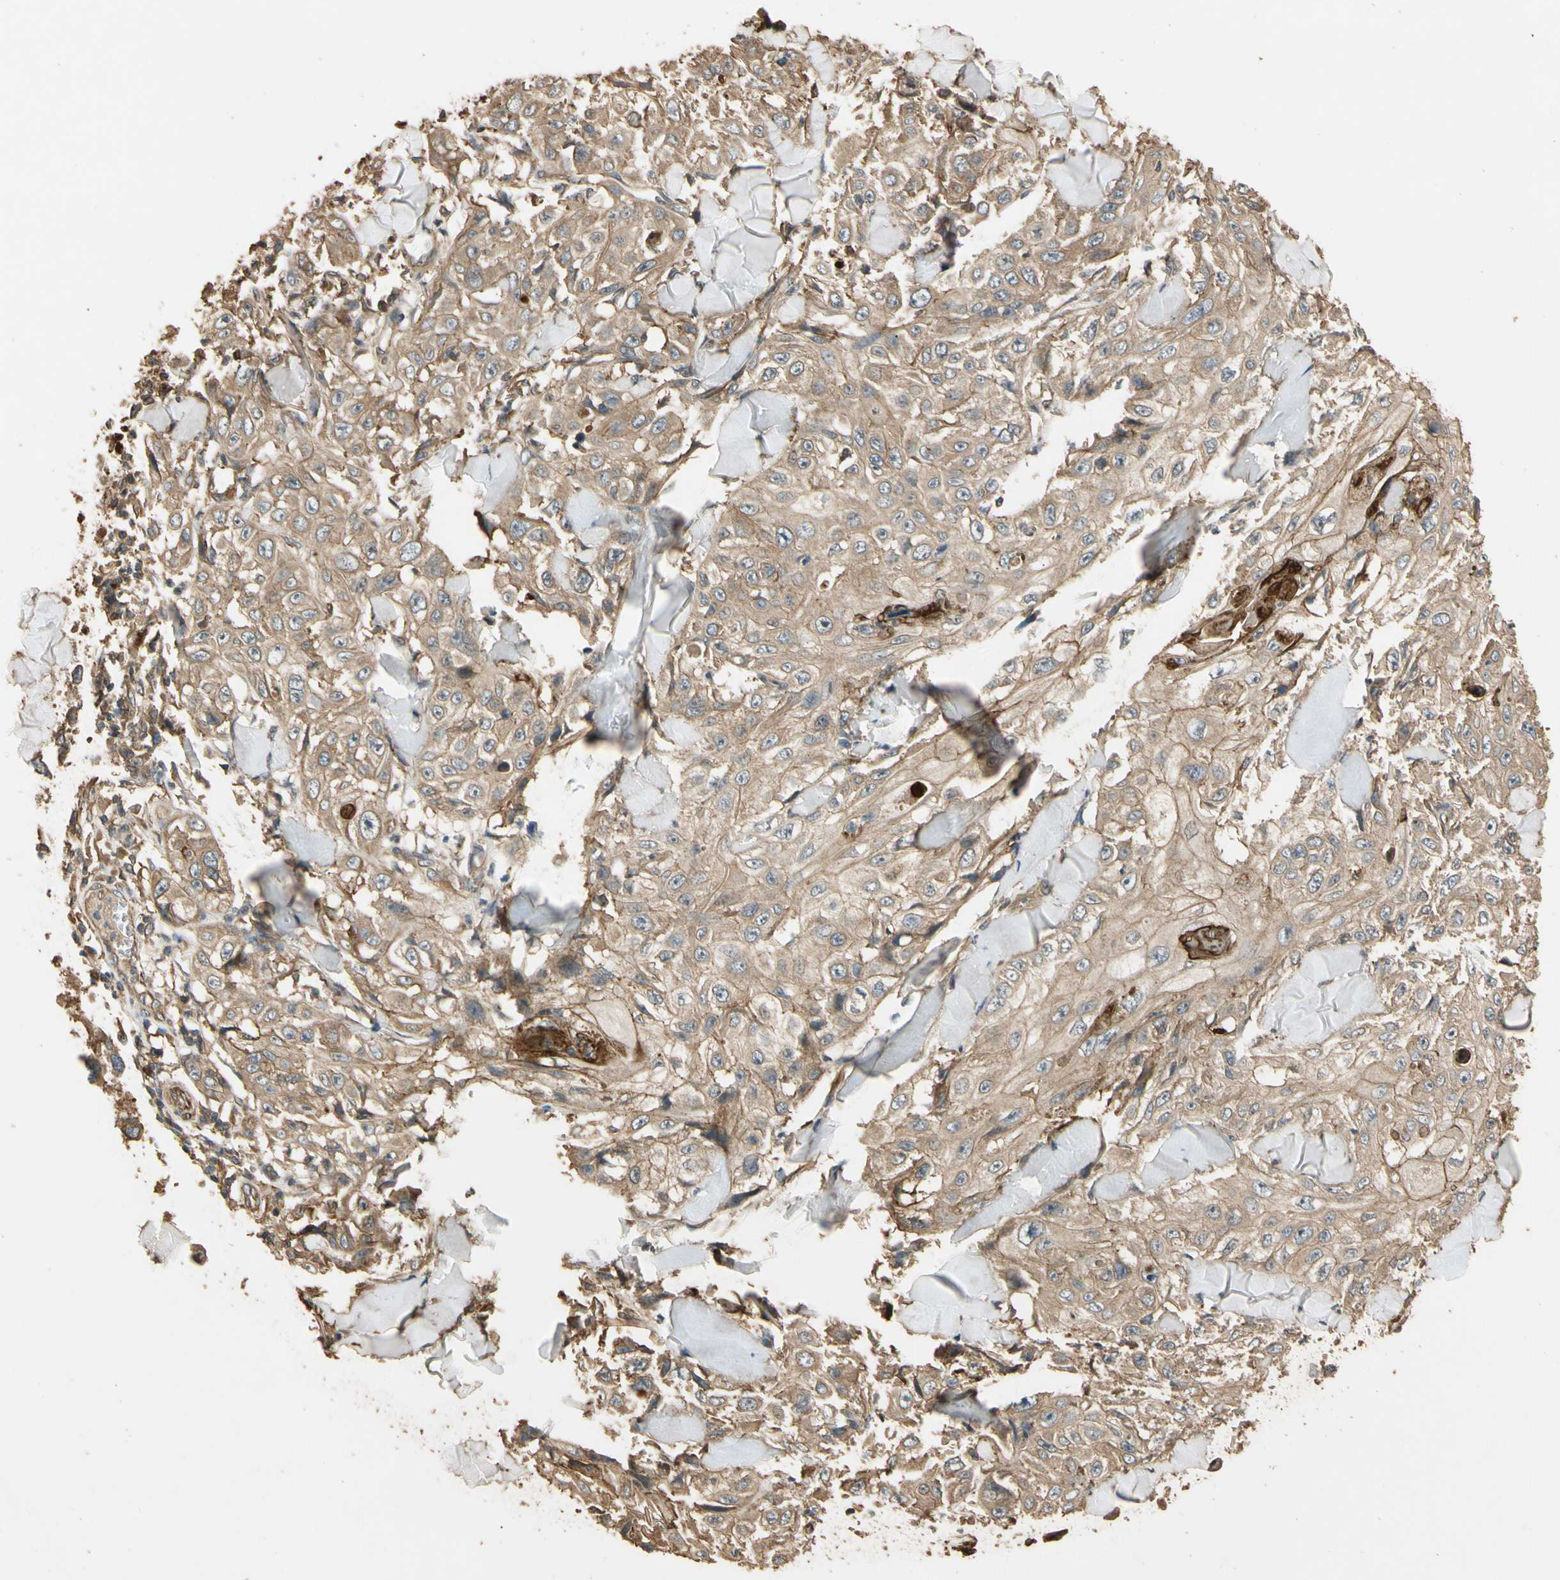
{"staining": {"intensity": "moderate", "quantity": ">75%", "location": "cytoplasmic/membranous"}, "tissue": "skin cancer", "cell_type": "Tumor cells", "image_type": "cancer", "snomed": [{"axis": "morphology", "description": "Squamous cell carcinoma, NOS"}, {"axis": "topography", "description": "Skin"}], "caption": "Moderate cytoplasmic/membranous expression for a protein is identified in approximately >75% of tumor cells of skin cancer (squamous cell carcinoma) using IHC.", "gene": "MGRN1", "patient": {"sex": "male", "age": 86}}